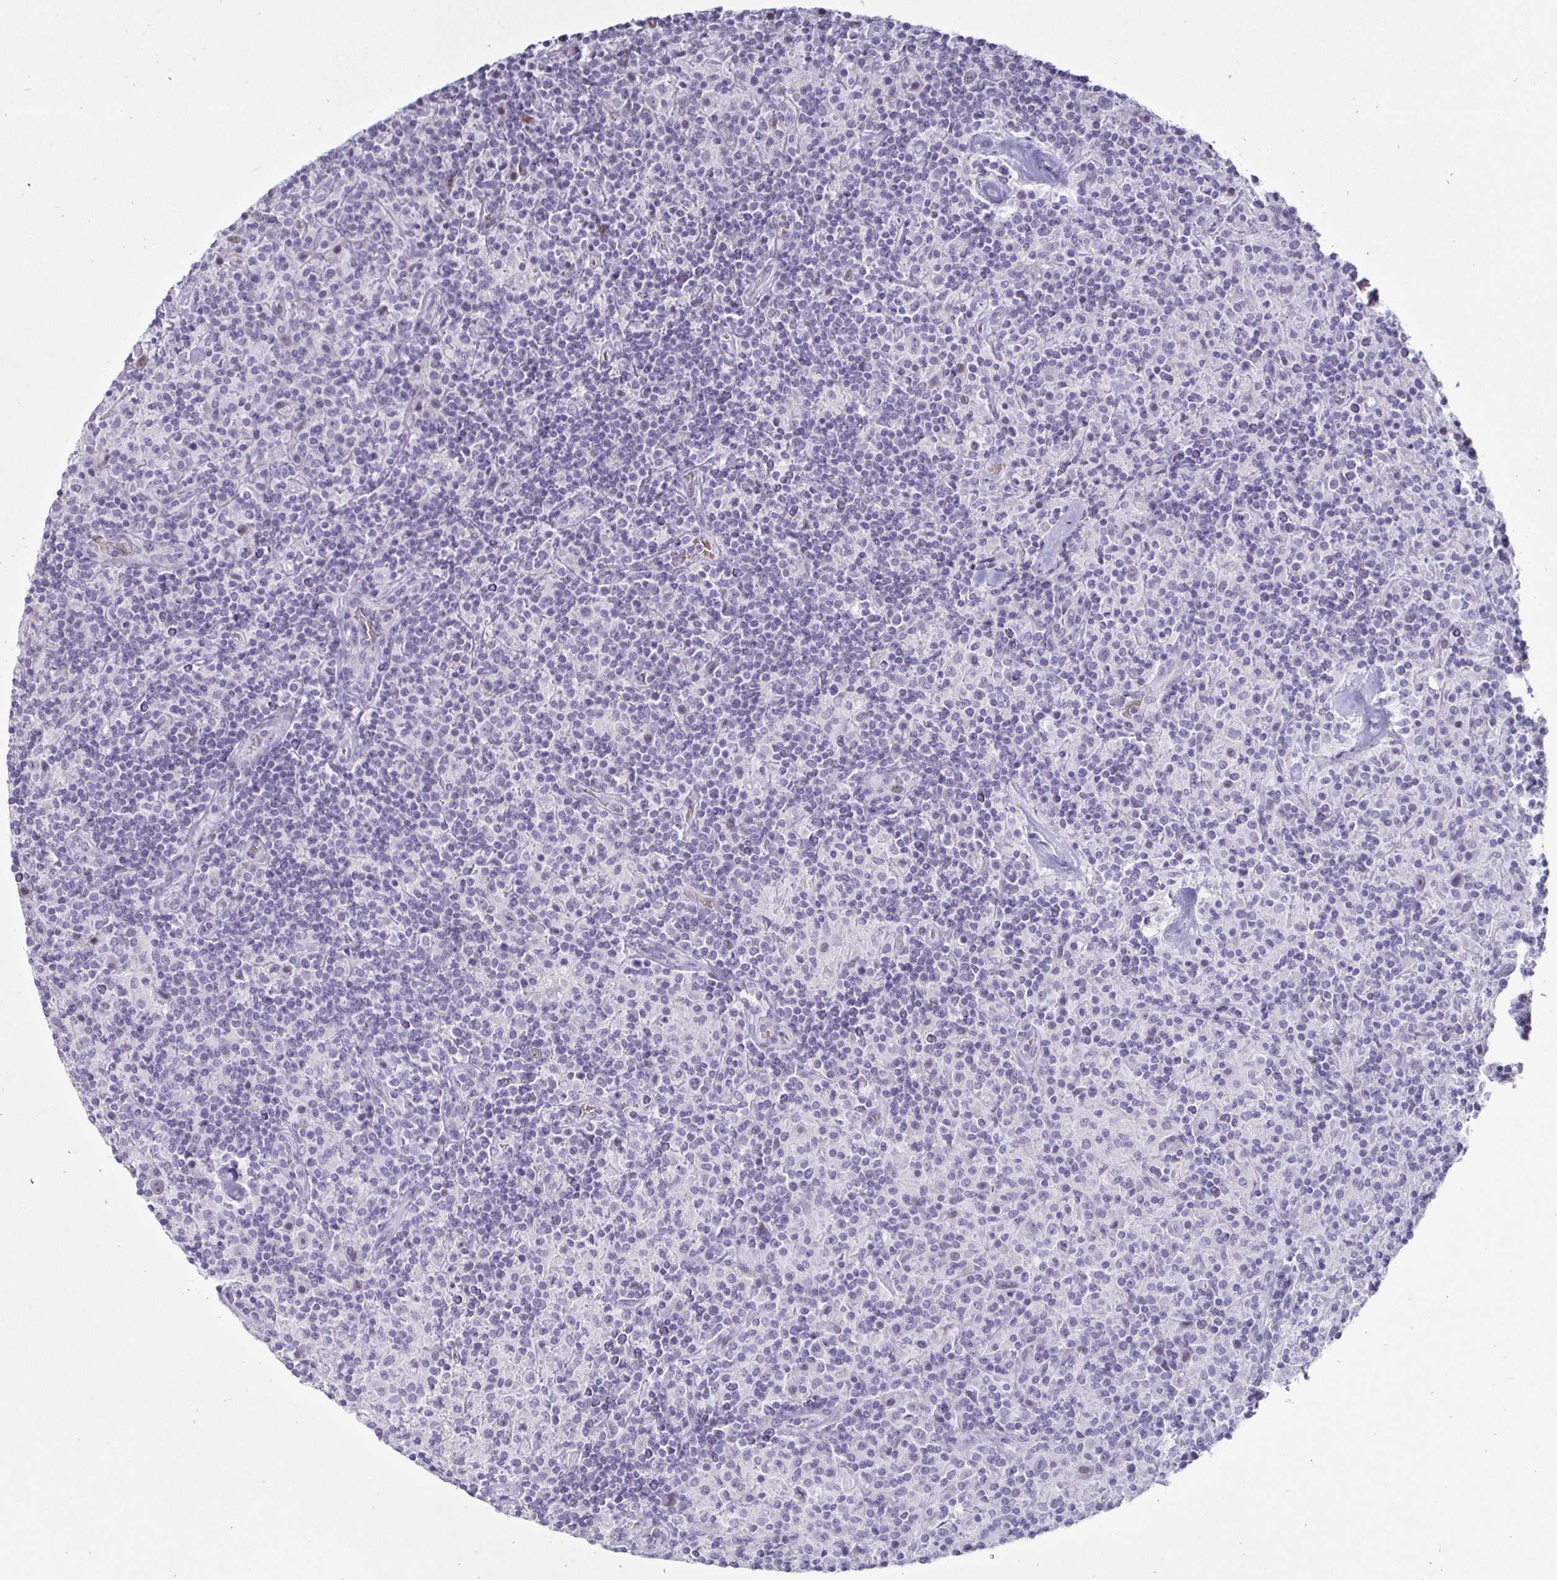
{"staining": {"intensity": "negative", "quantity": "none", "location": "none"}, "tissue": "lymphoma", "cell_type": "Tumor cells", "image_type": "cancer", "snomed": [{"axis": "morphology", "description": "Hodgkin's disease, NOS"}, {"axis": "topography", "description": "Lymph node"}], "caption": "Tumor cells show no significant protein positivity in lymphoma. (DAB (3,3'-diaminobenzidine) immunohistochemistry with hematoxylin counter stain).", "gene": "OOSP2", "patient": {"sex": "male", "age": 70}}